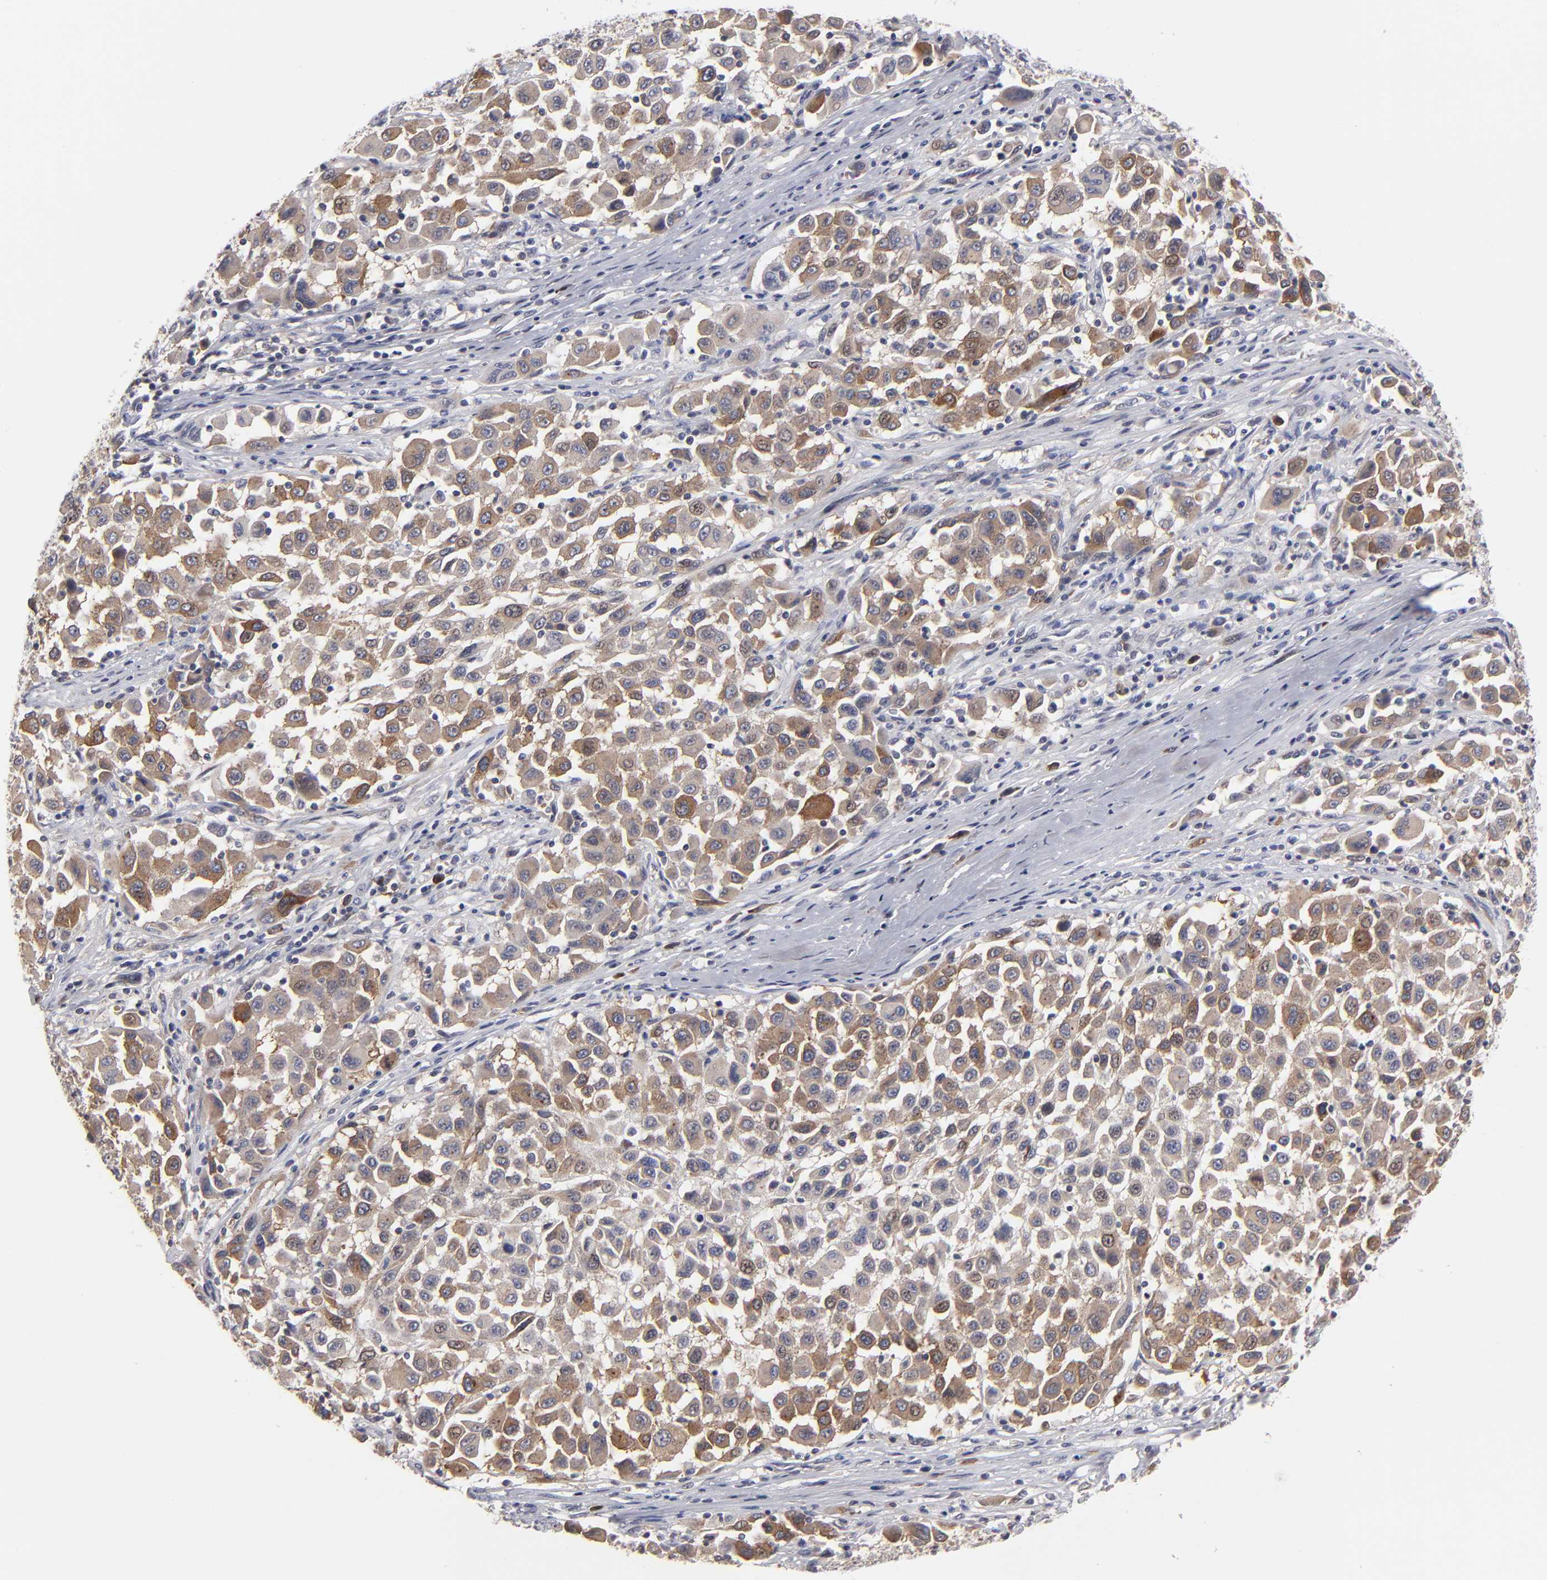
{"staining": {"intensity": "moderate", "quantity": ">75%", "location": "cytoplasmic/membranous"}, "tissue": "melanoma", "cell_type": "Tumor cells", "image_type": "cancer", "snomed": [{"axis": "morphology", "description": "Malignant melanoma, Metastatic site"}, {"axis": "topography", "description": "Lymph node"}], "caption": "Brown immunohistochemical staining in human malignant melanoma (metastatic site) reveals moderate cytoplasmic/membranous positivity in approximately >75% of tumor cells. Using DAB (3,3'-diaminobenzidine) (brown) and hematoxylin (blue) stains, captured at high magnification using brightfield microscopy.", "gene": "CEP97", "patient": {"sex": "male", "age": 61}}